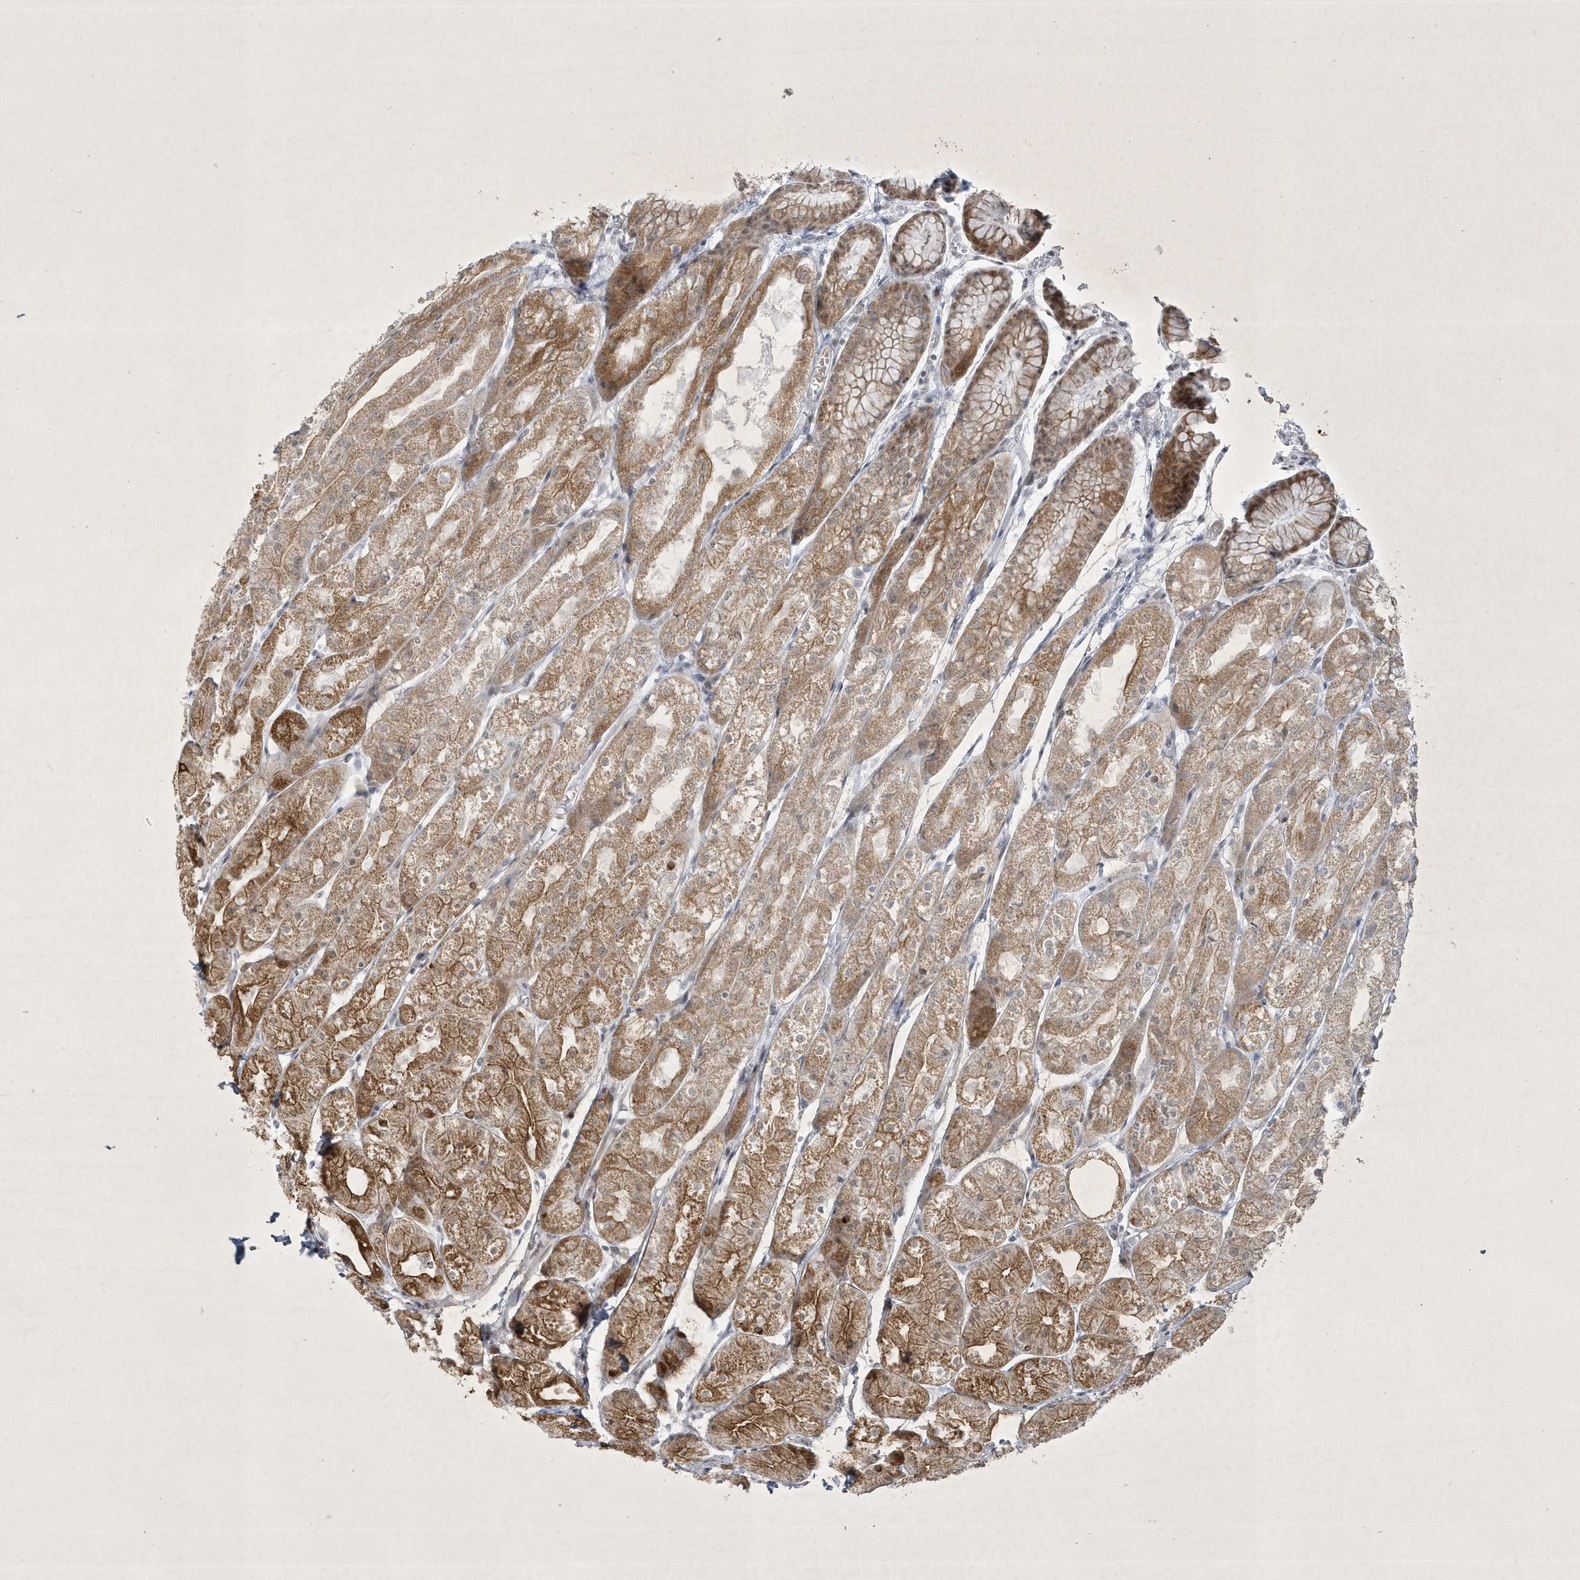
{"staining": {"intensity": "moderate", "quantity": ">75%", "location": "cytoplasmic/membranous,nuclear"}, "tissue": "stomach", "cell_type": "Glandular cells", "image_type": "normal", "snomed": [{"axis": "morphology", "description": "Normal tissue, NOS"}, {"axis": "topography", "description": "Stomach, upper"}], "caption": "An immunohistochemistry photomicrograph of unremarkable tissue is shown. Protein staining in brown highlights moderate cytoplasmic/membranous,nuclear positivity in stomach within glandular cells.", "gene": "ZBTB9", "patient": {"sex": "male", "age": 72}}